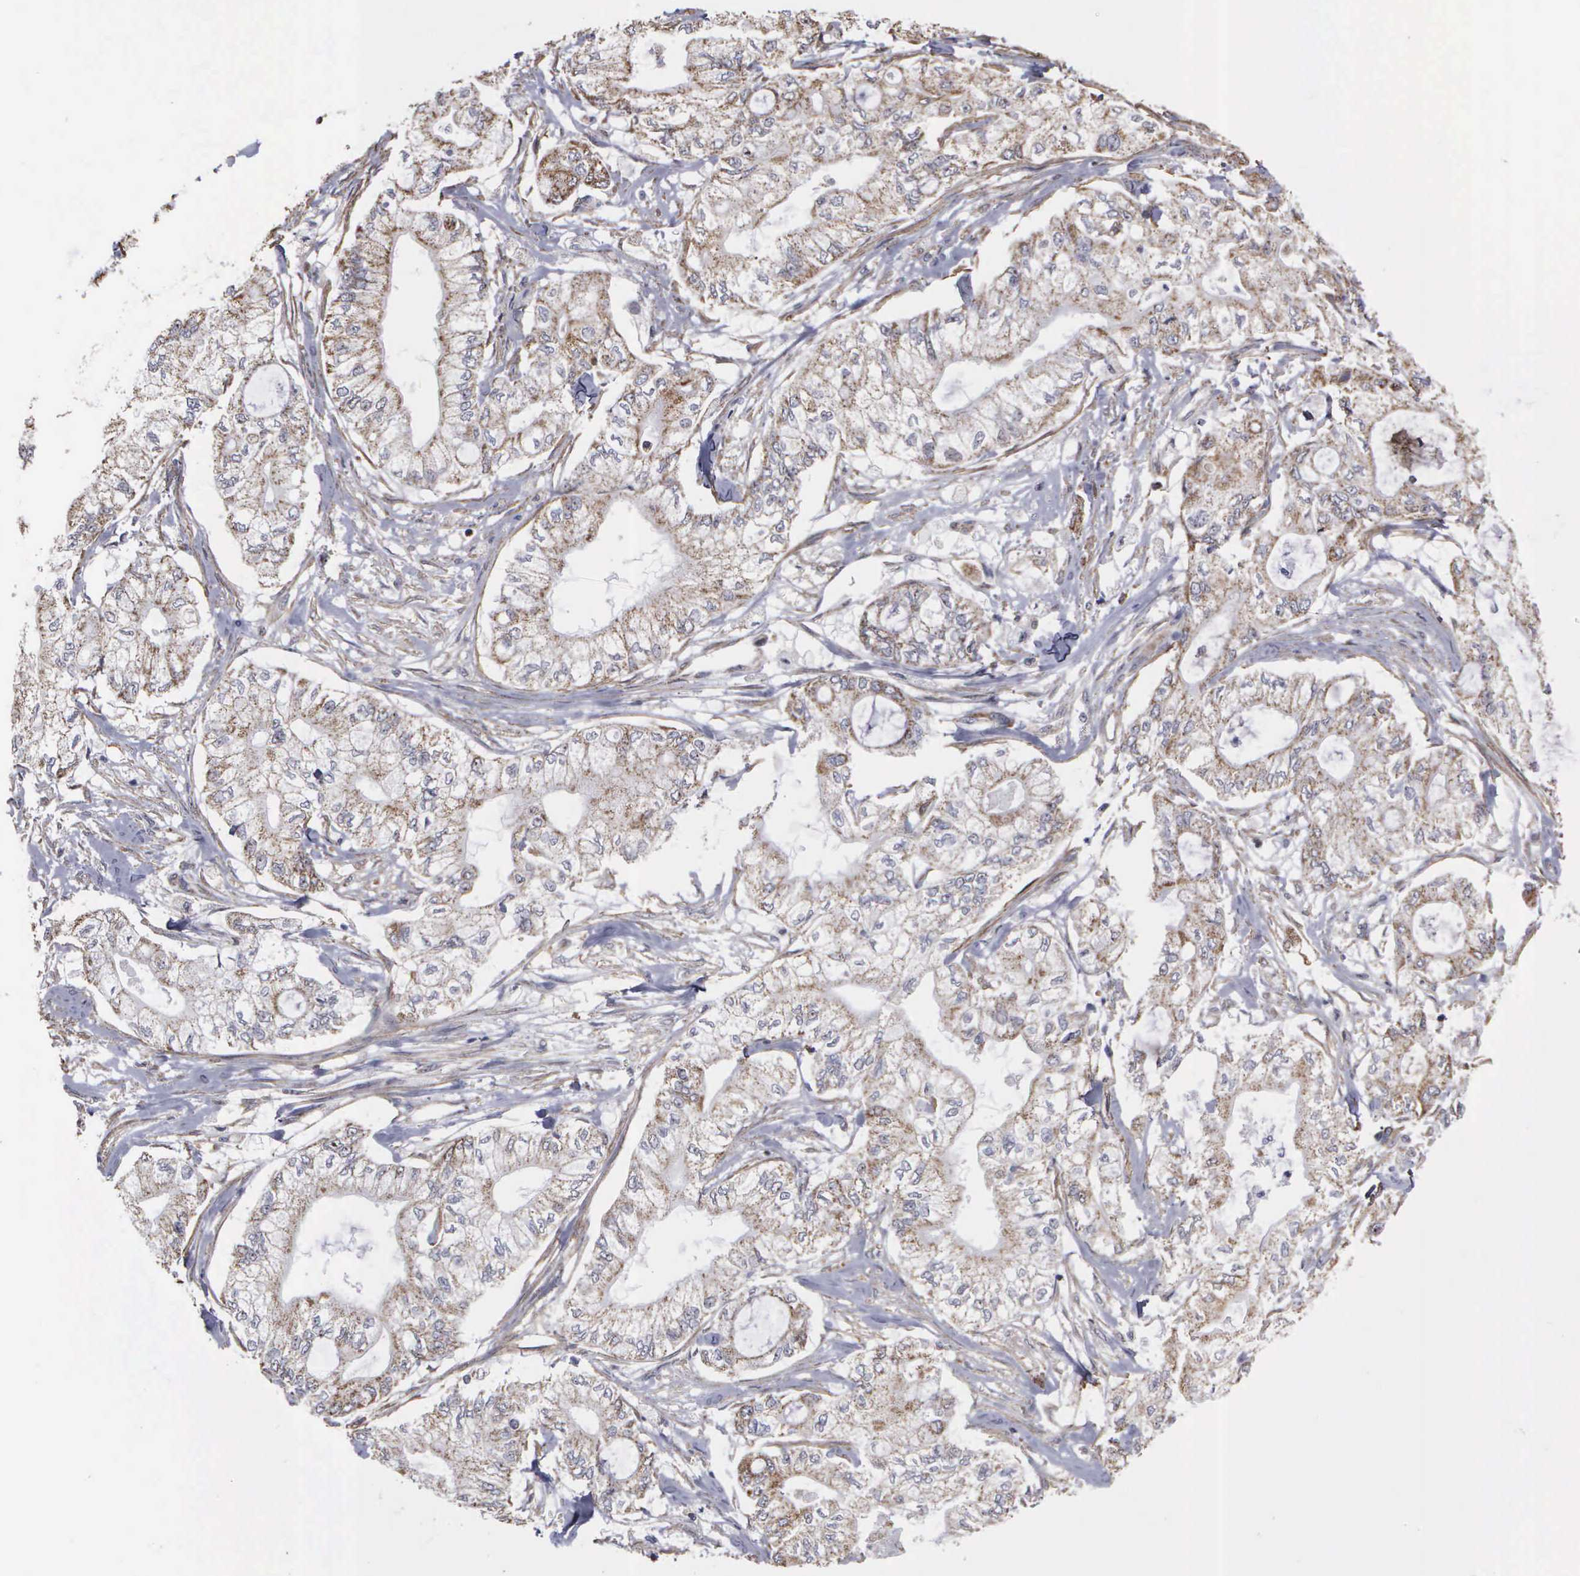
{"staining": {"intensity": "weak", "quantity": "25%-75%", "location": "cytoplasmic/membranous"}, "tissue": "pancreatic cancer", "cell_type": "Tumor cells", "image_type": "cancer", "snomed": [{"axis": "morphology", "description": "Adenocarcinoma, NOS"}, {"axis": "topography", "description": "Pancreas"}], "caption": "Immunohistochemistry (IHC) photomicrograph of human pancreatic cancer (adenocarcinoma) stained for a protein (brown), which exhibits low levels of weak cytoplasmic/membranous expression in about 25%-75% of tumor cells.", "gene": "NGDN", "patient": {"sex": "male", "age": 79}}